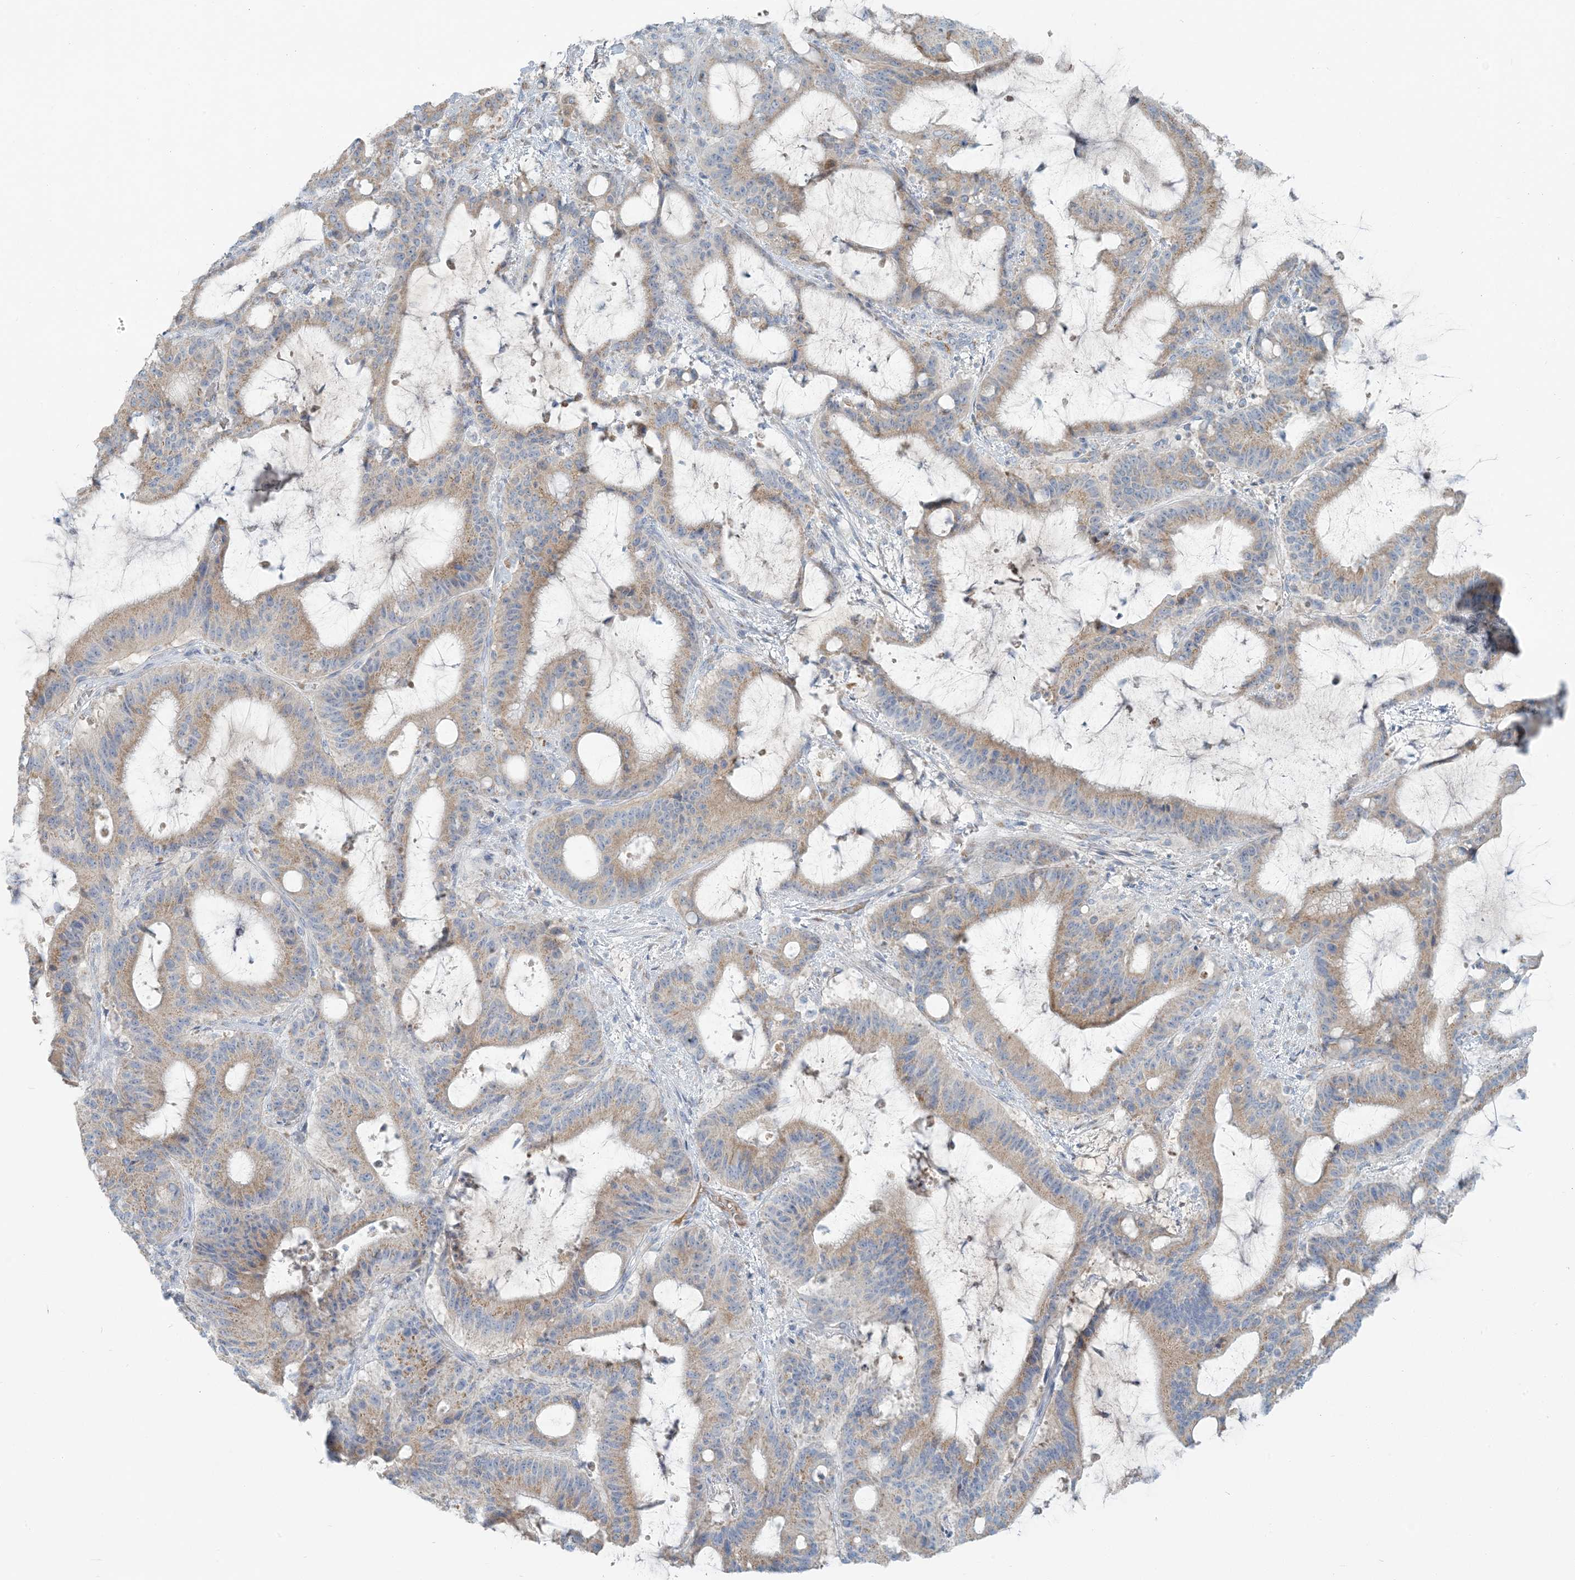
{"staining": {"intensity": "moderate", "quantity": ">75%", "location": "cytoplasmic/membranous"}, "tissue": "liver cancer", "cell_type": "Tumor cells", "image_type": "cancer", "snomed": [{"axis": "morphology", "description": "Normal tissue, NOS"}, {"axis": "morphology", "description": "Cholangiocarcinoma"}, {"axis": "topography", "description": "Liver"}, {"axis": "topography", "description": "Peripheral nerve tissue"}], "caption": "Liver cancer (cholangiocarcinoma) tissue displays moderate cytoplasmic/membranous staining in about >75% of tumor cells", "gene": "SCML1", "patient": {"sex": "female", "age": 73}}